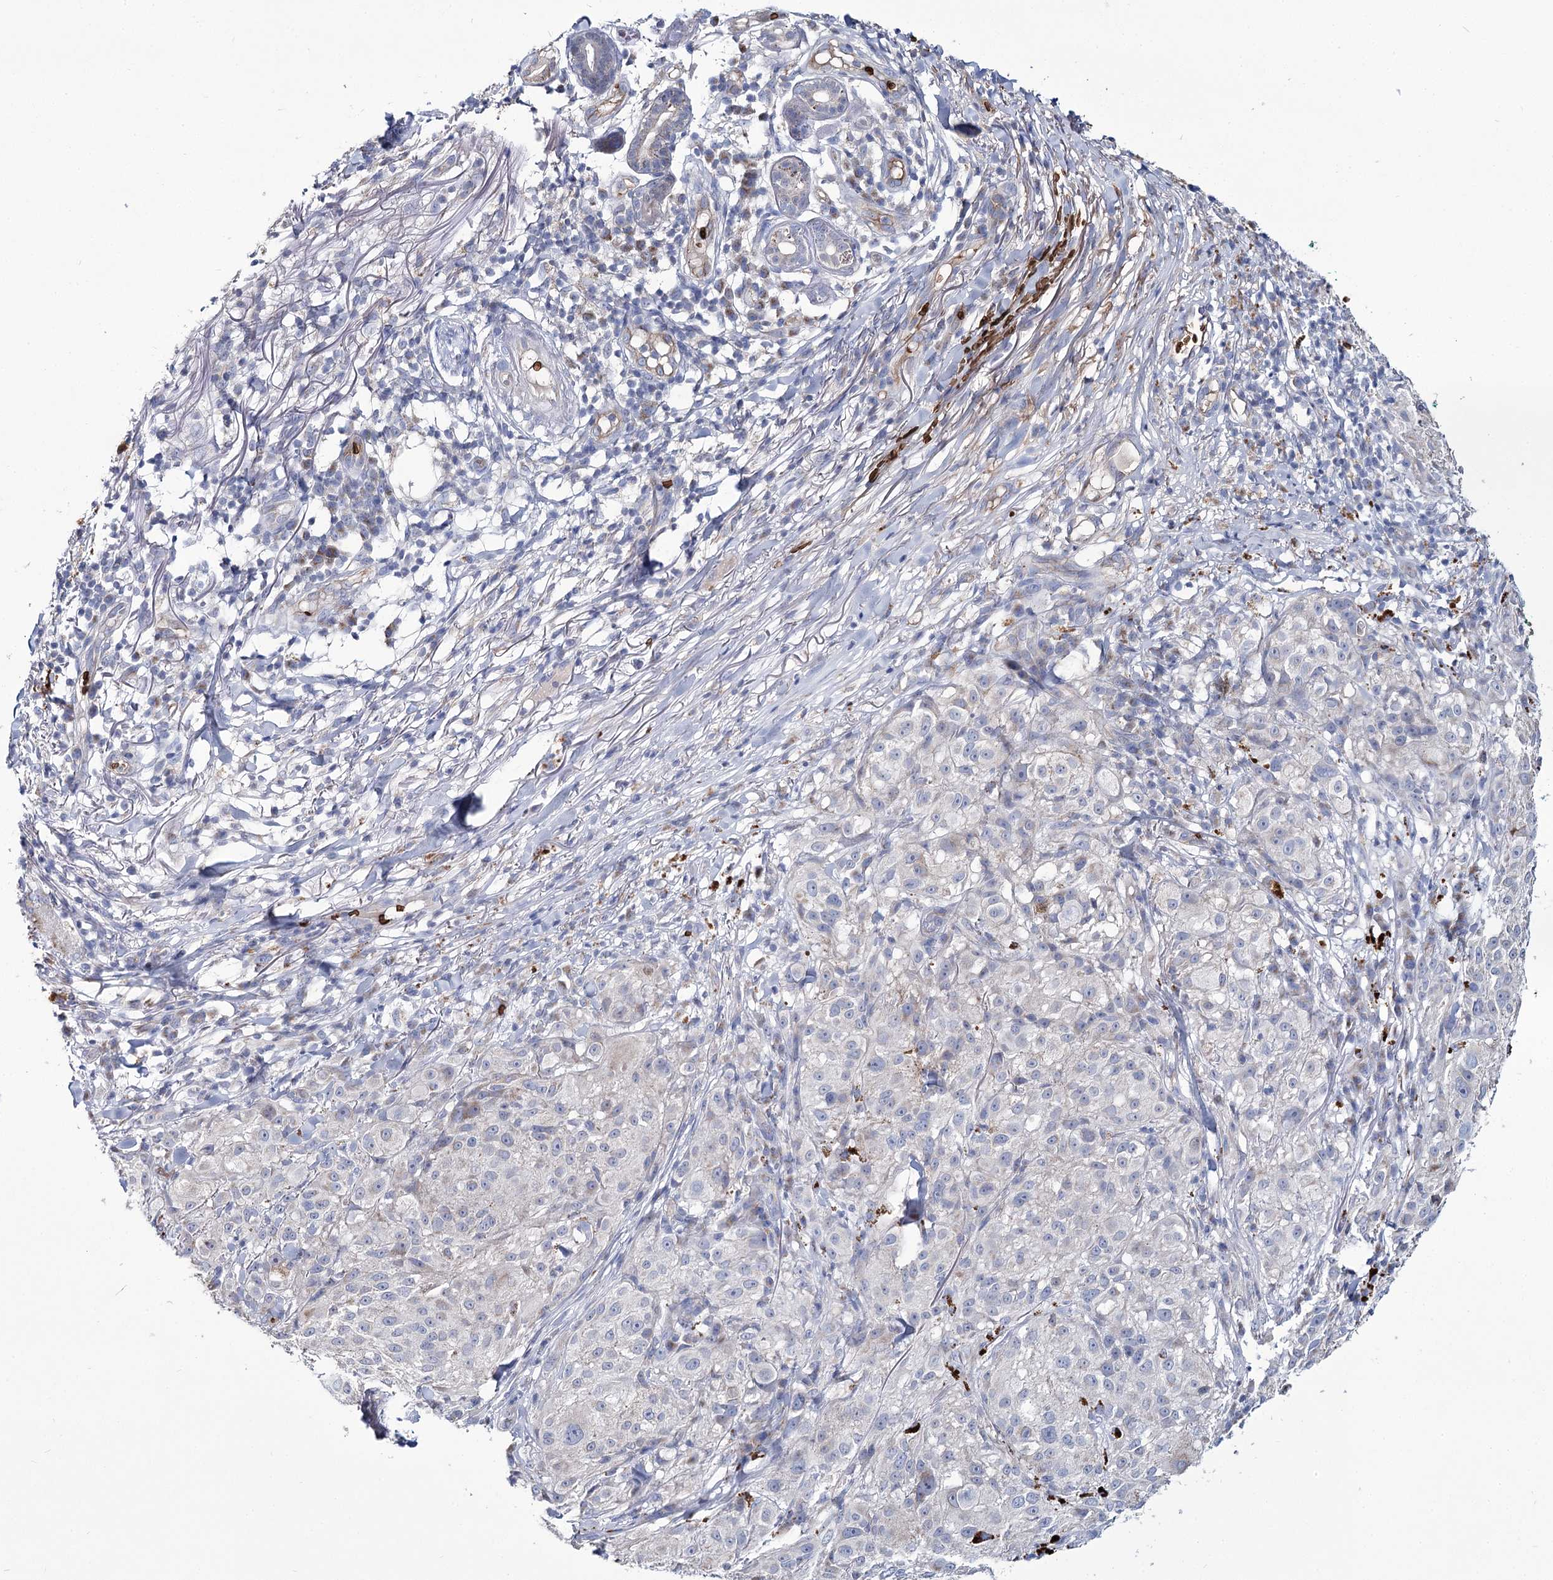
{"staining": {"intensity": "negative", "quantity": "none", "location": "none"}, "tissue": "melanoma", "cell_type": "Tumor cells", "image_type": "cancer", "snomed": [{"axis": "morphology", "description": "Necrosis, NOS"}, {"axis": "morphology", "description": "Malignant melanoma, NOS"}, {"axis": "topography", "description": "Skin"}], "caption": "Photomicrograph shows no significant protein expression in tumor cells of melanoma.", "gene": "GBF1", "patient": {"sex": "female", "age": 87}}